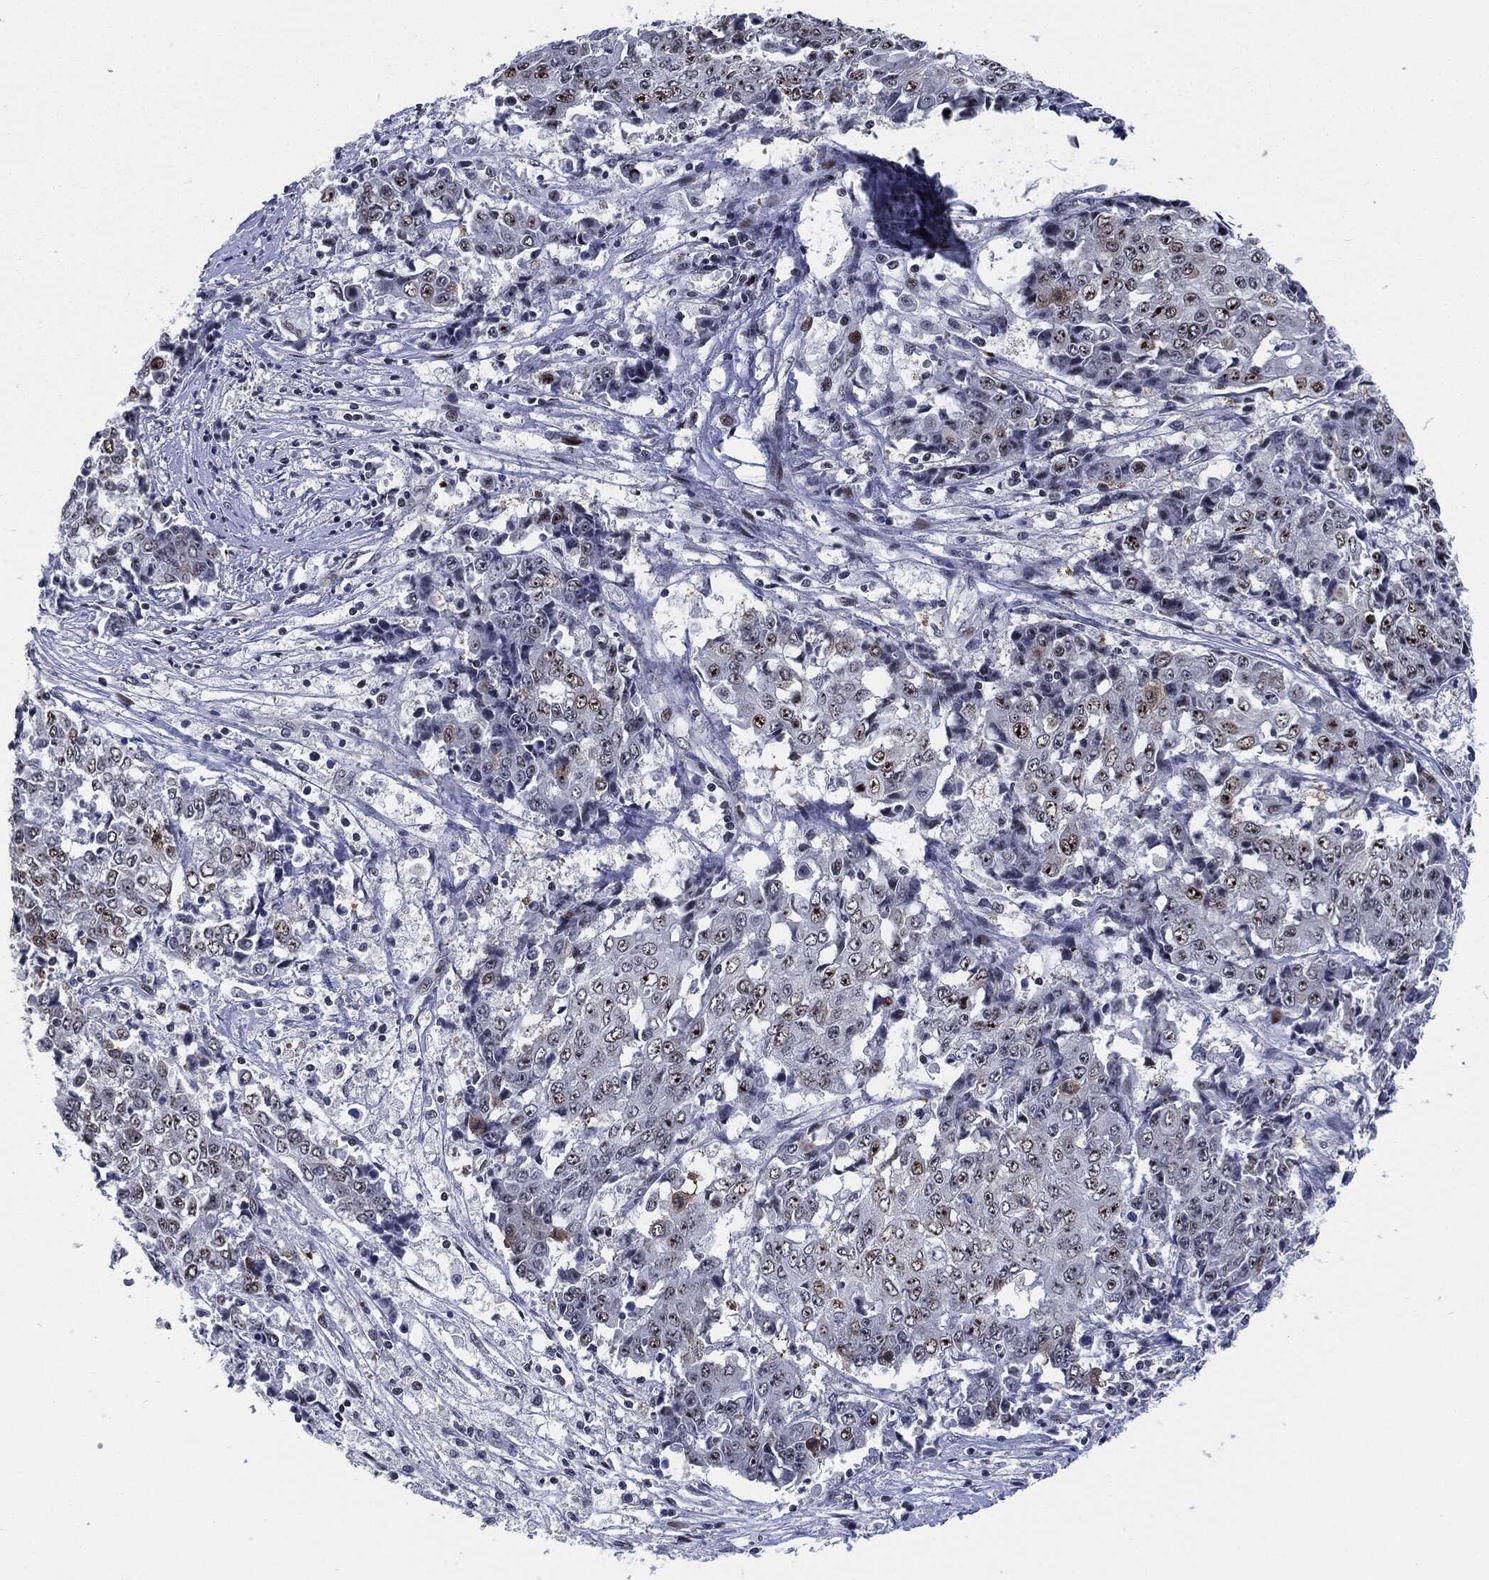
{"staining": {"intensity": "strong", "quantity": "<25%", "location": "nuclear"}, "tissue": "ovarian cancer", "cell_type": "Tumor cells", "image_type": "cancer", "snomed": [{"axis": "morphology", "description": "Carcinoma, endometroid"}, {"axis": "topography", "description": "Ovary"}], "caption": "Immunohistochemical staining of human ovarian endometroid carcinoma reveals medium levels of strong nuclear staining in approximately <25% of tumor cells.", "gene": "AKT2", "patient": {"sex": "female", "age": 42}}